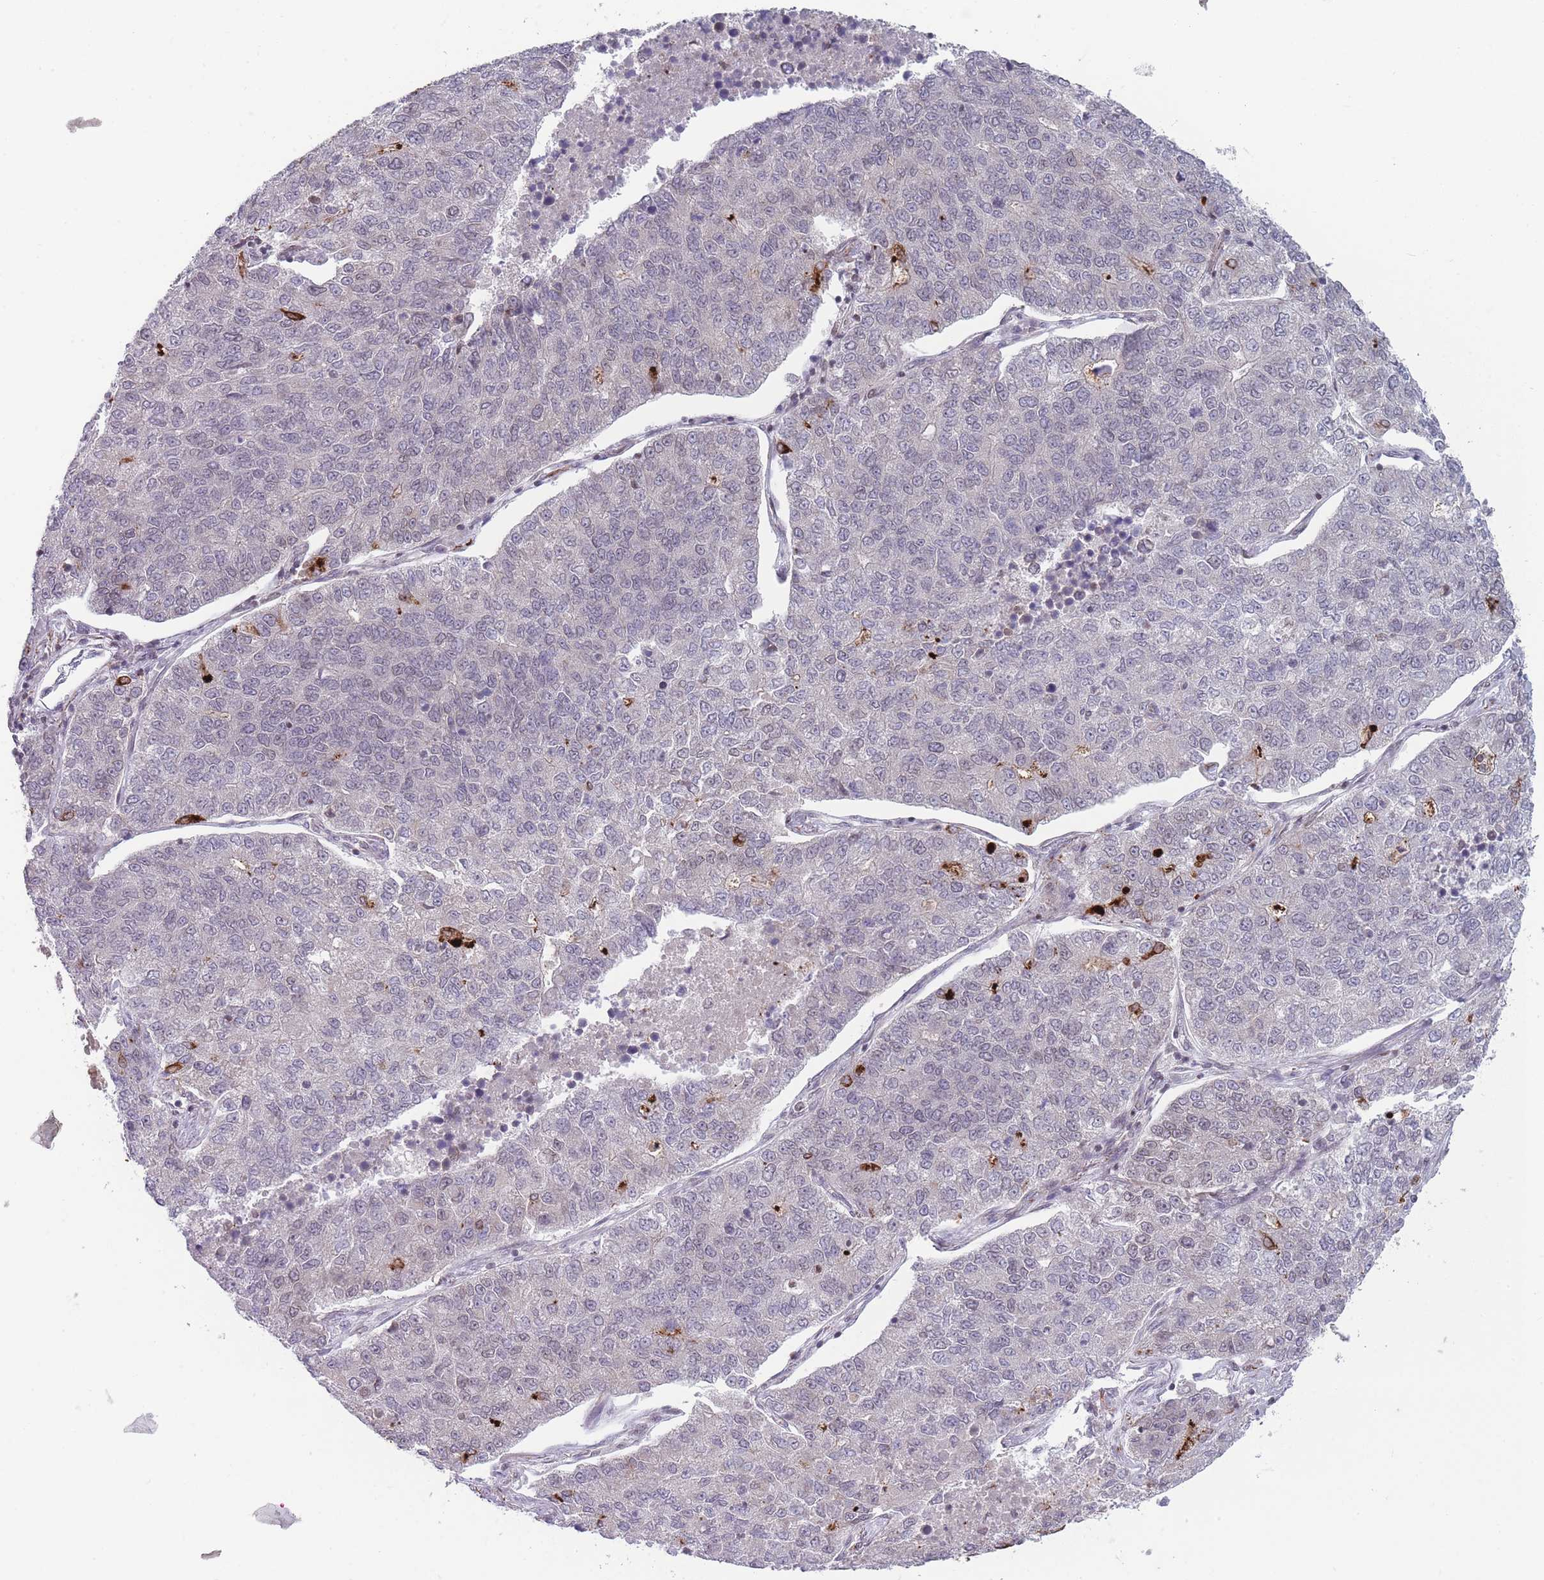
{"staining": {"intensity": "negative", "quantity": "none", "location": "none"}, "tissue": "lung cancer", "cell_type": "Tumor cells", "image_type": "cancer", "snomed": [{"axis": "morphology", "description": "Adenocarcinoma, NOS"}, {"axis": "topography", "description": "Lung"}], "caption": "DAB (3,3'-diaminobenzidine) immunohistochemical staining of human adenocarcinoma (lung) demonstrates no significant expression in tumor cells.", "gene": "VRK2", "patient": {"sex": "male", "age": 49}}